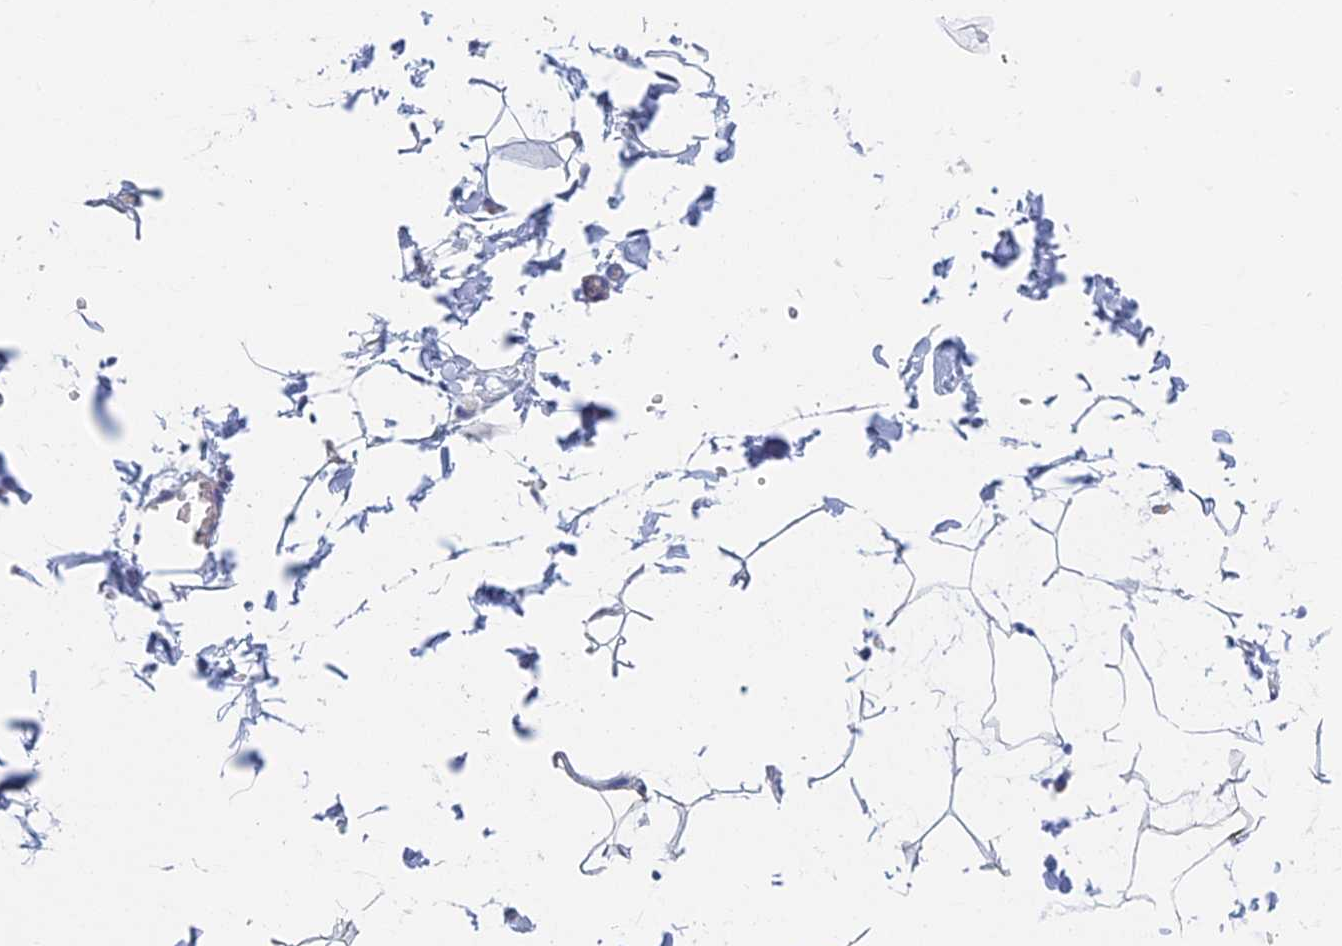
{"staining": {"intensity": "negative", "quantity": "none", "location": "none"}, "tissue": "adipose tissue", "cell_type": "Adipocytes", "image_type": "normal", "snomed": [{"axis": "morphology", "description": "Normal tissue, NOS"}, {"axis": "topography", "description": "Gallbladder"}, {"axis": "topography", "description": "Peripheral nerve tissue"}], "caption": "Adipose tissue stained for a protein using immunohistochemistry exhibits no expression adipocytes.", "gene": "KCNK18", "patient": {"sex": "male", "age": 38}}